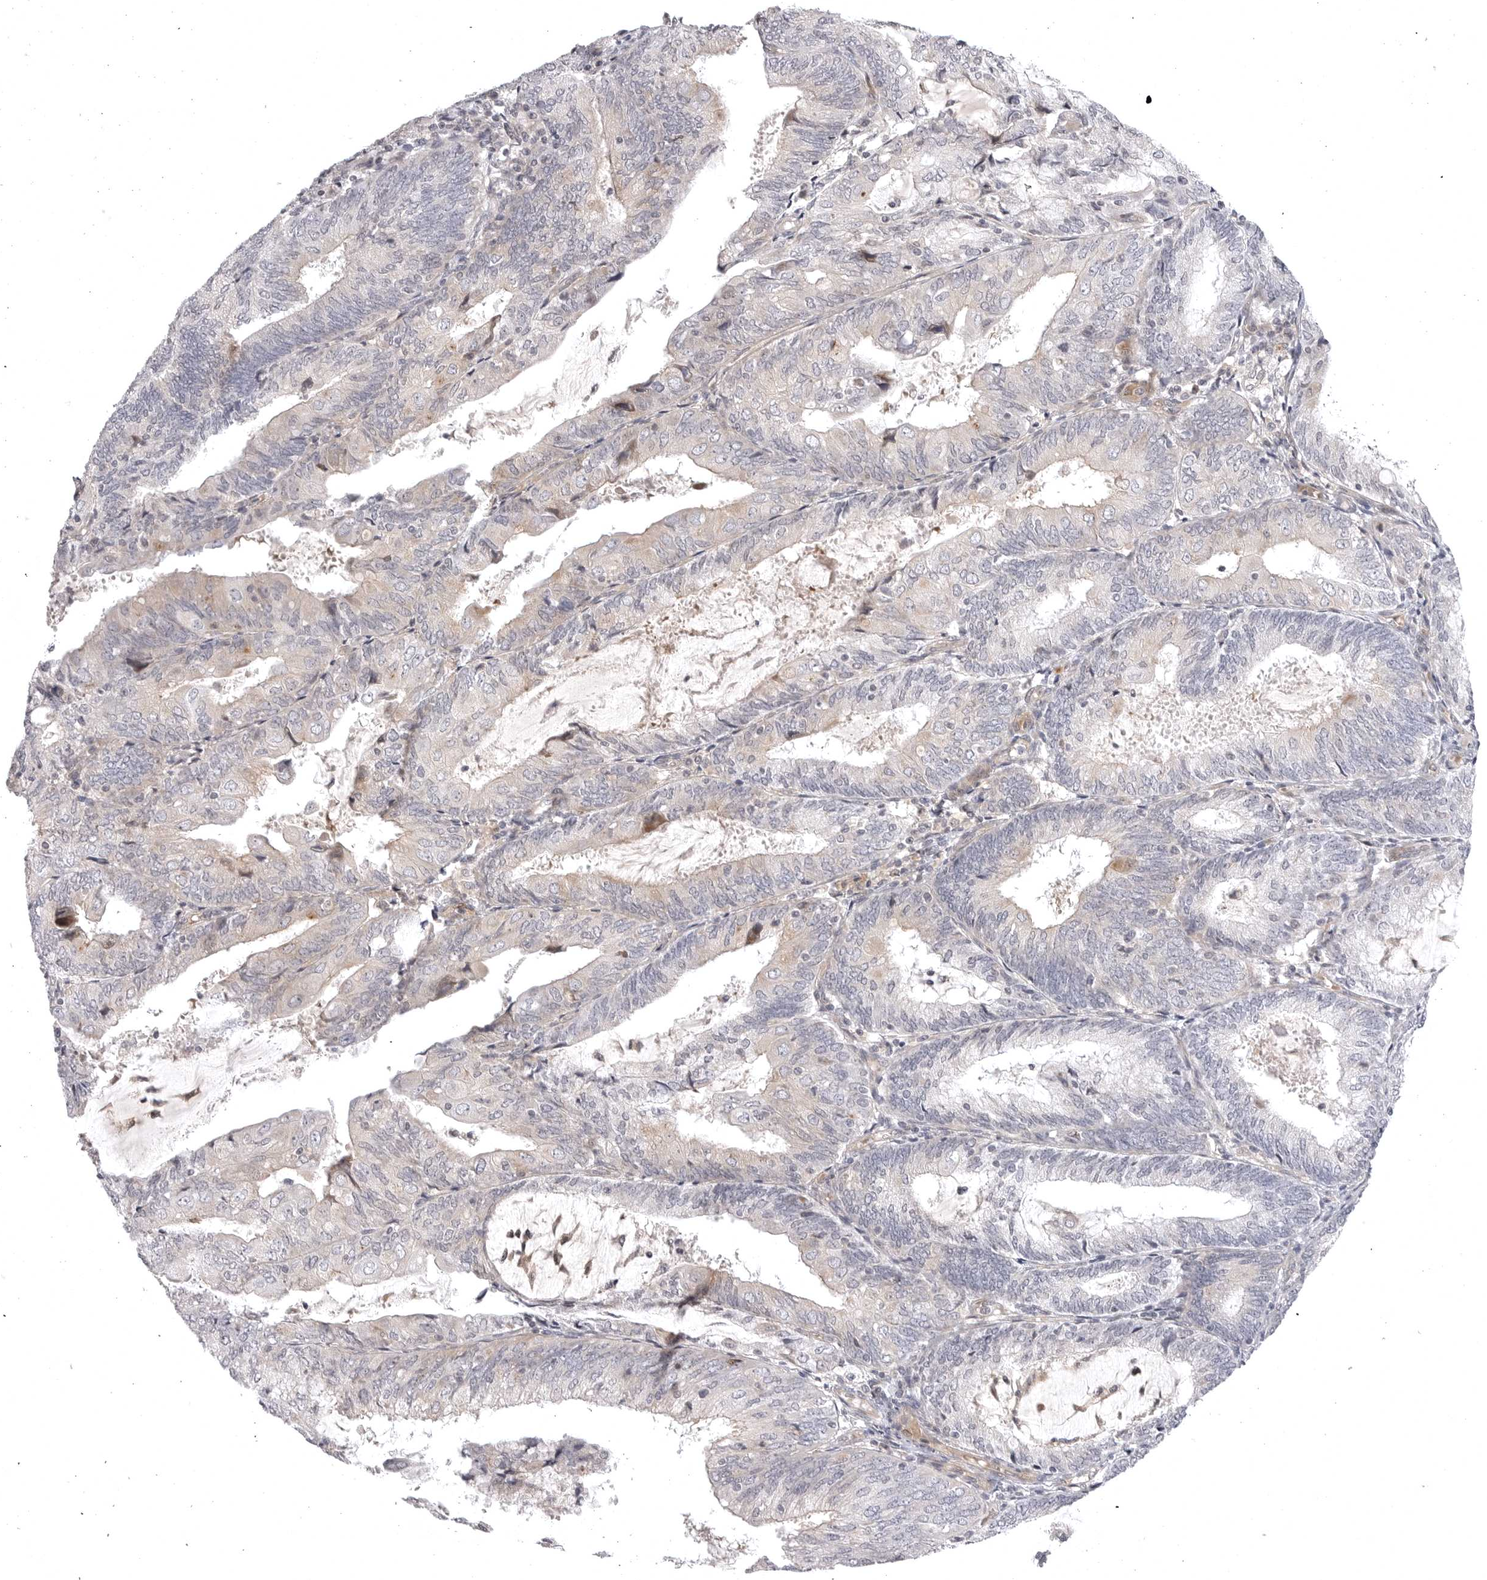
{"staining": {"intensity": "negative", "quantity": "none", "location": "none"}, "tissue": "endometrial cancer", "cell_type": "Tumor cells", "image_type": "cancer", "snomed": [{"axis": "morphology", "description": "Adenocarcinoma, NOS"}, {"axis": "topography", "description": "Endometrium"}], "caption": "There is no significant staining in tumor cells of endometrial adenocarcinoma.", "gene": "CD300LD", "patient": {"sex": "female", "age": 81}}